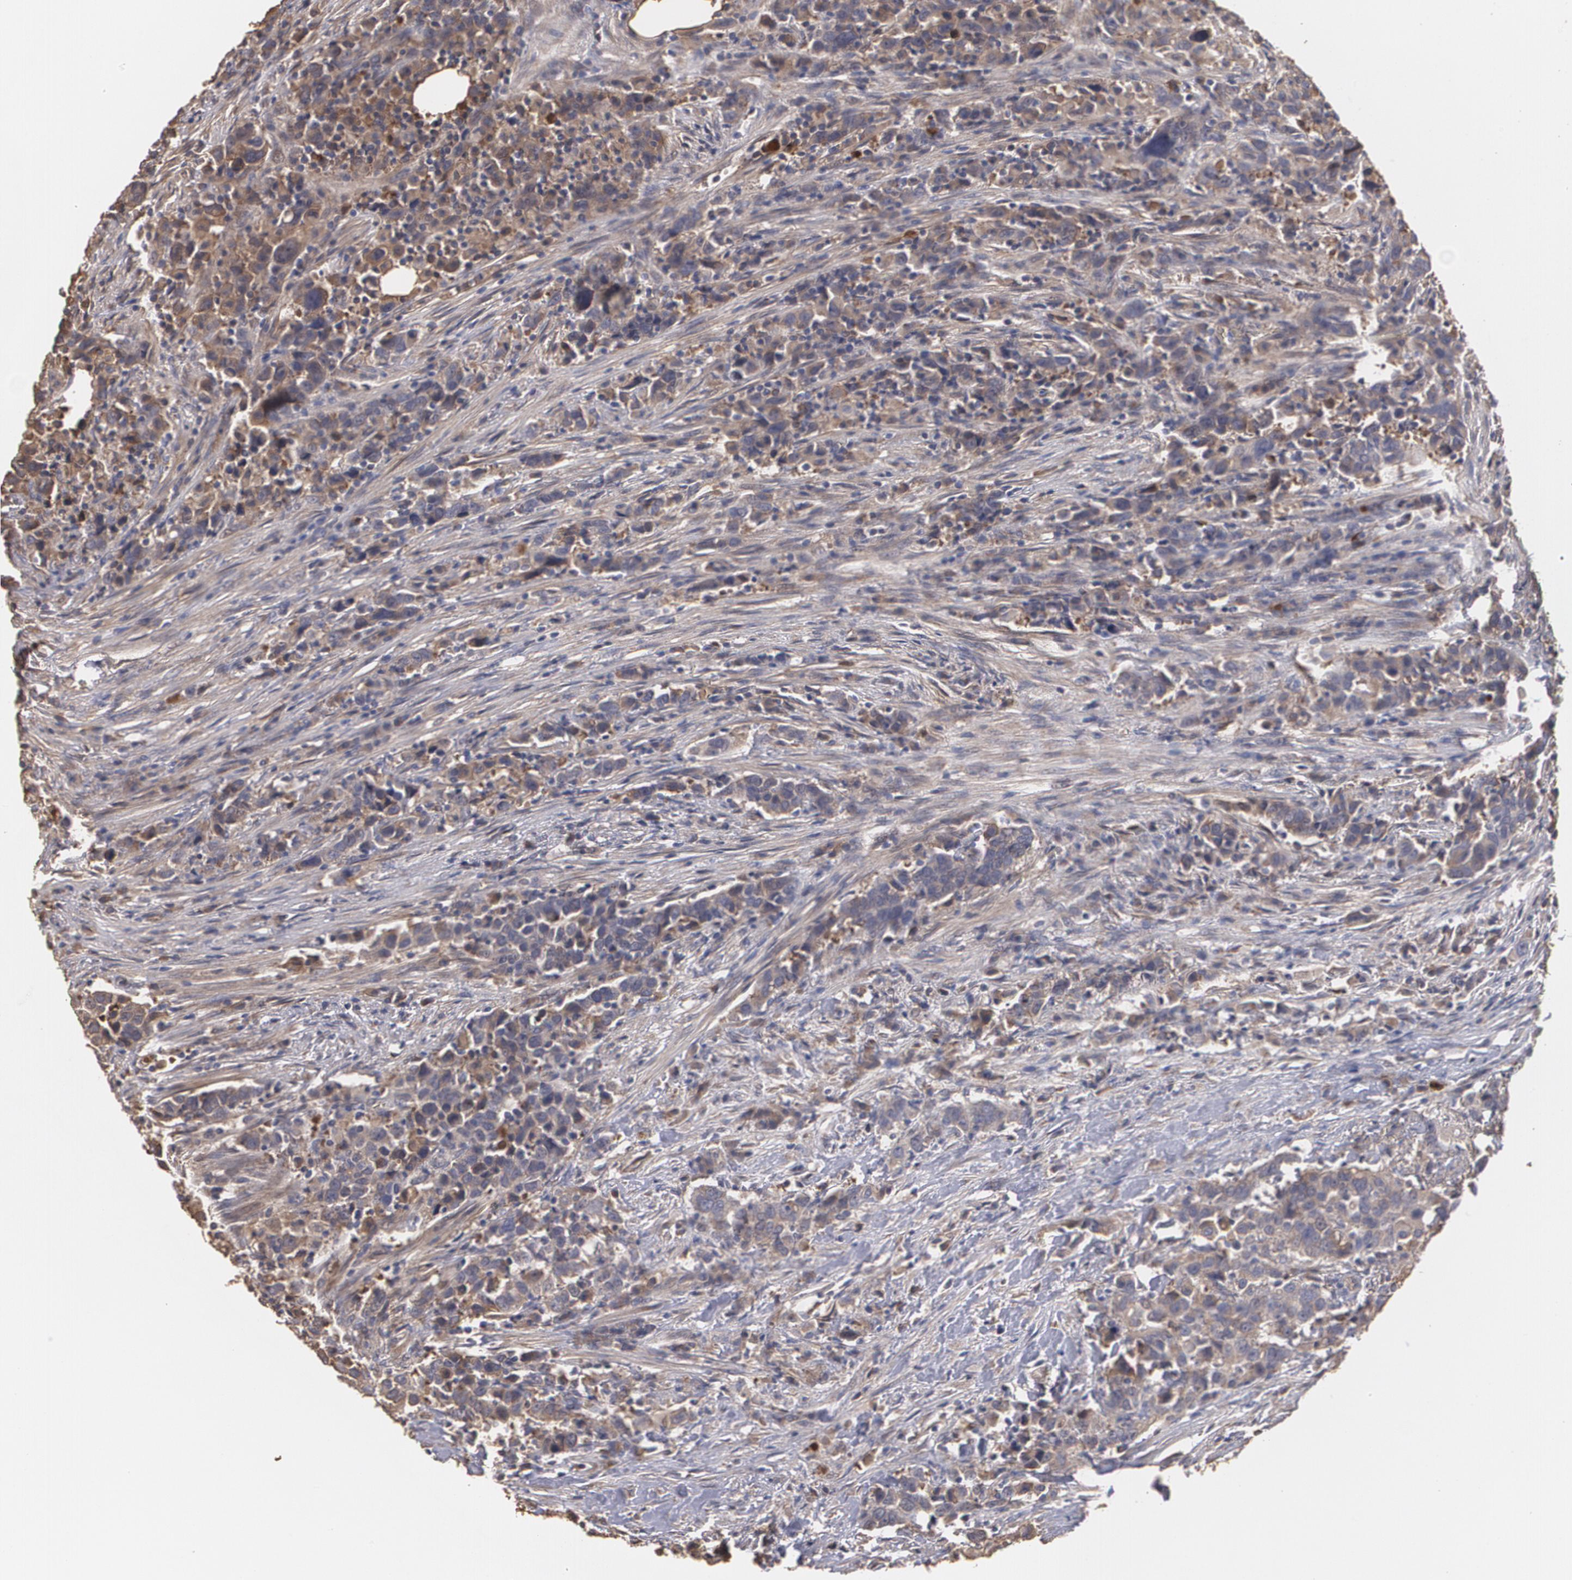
{"staining": {"intensity": "weak", "quantity": ">75%", "location": "cytoplasmic/membranous"}, "tissue": "urothelial cancer", "cell_type": "Tumor cells", "image_type": "cancer", "snomed": [{"axis": "morphology", "description": "Urothelial carcinoma, High grade"}, {"axis": "topography", "description": "Urinary bladder"}], "caption": "IHC image of urothelial cancer stained for a protein (brown), which exhibits low levels of weak cytoplasmic/membranous positivity in approximately >75% of tumor cells.", "gene": "PON1", "patient": {"sex": "male", "age": 61}}